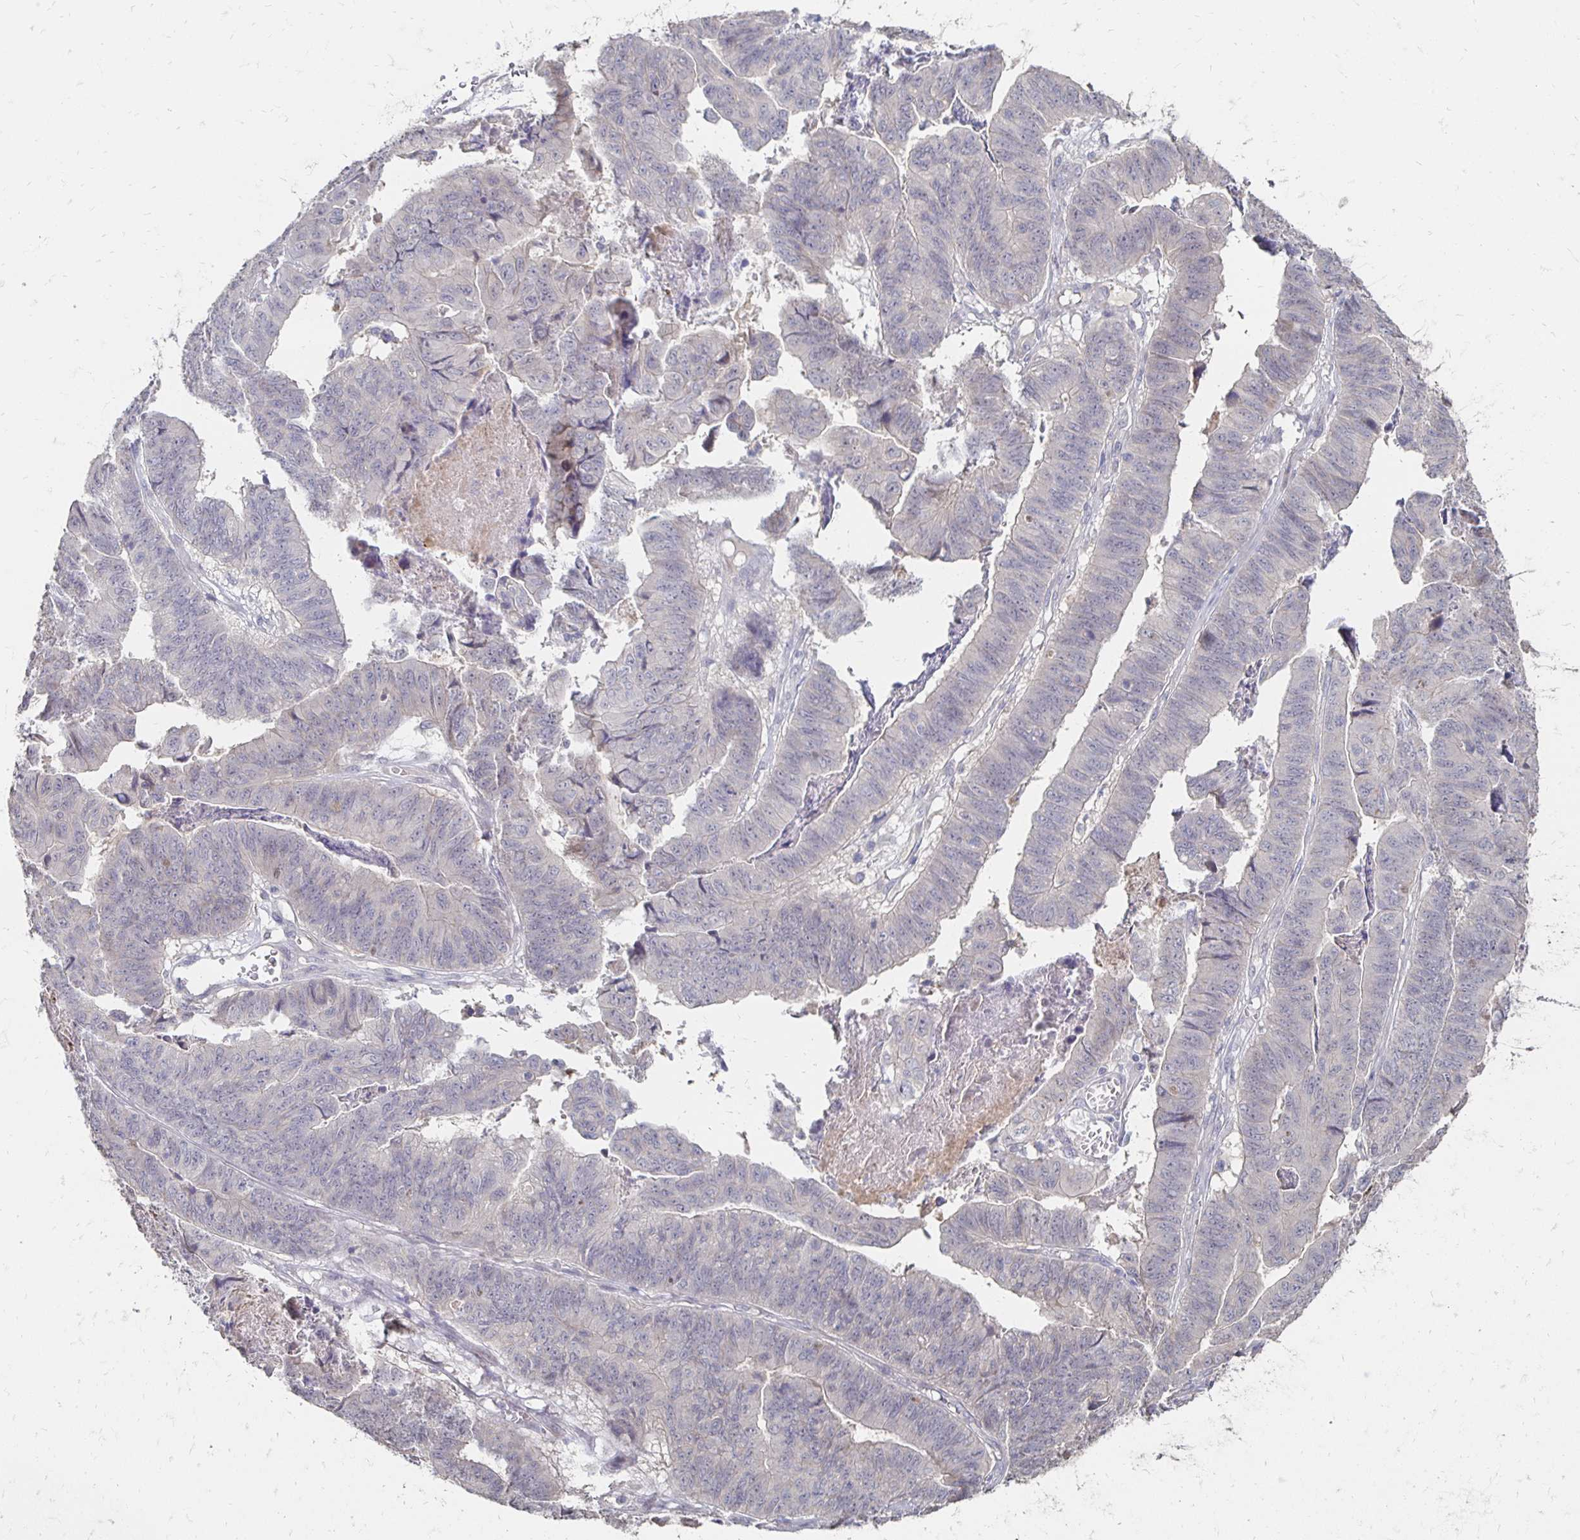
{"staining": {"intensity": "negative", "quantity": "none", "location": "none"}, "tissue": "stomach cancer", "cell_type": "Tumor cells", "image_type": "cancer", "snomed": [{"axis": "morphology", "description": "Adenocarcinoma, NOS"}, {"axis": "topography", "description": "Stomach, lower"}], "caption": "DAB (3,3'-diaminobenzidine) immunohistochemical staining of human stomach cancer displays no significant positivity in tumor cells. Brightfield microscopy of immunohistochemistry stained with DAB (3,3'-diaminobenzidine) (brown) and hematoxylin (blue), captured at high magnification.", "gene": "ZNF727", "patient": {"sex": "male", "age": 77}}